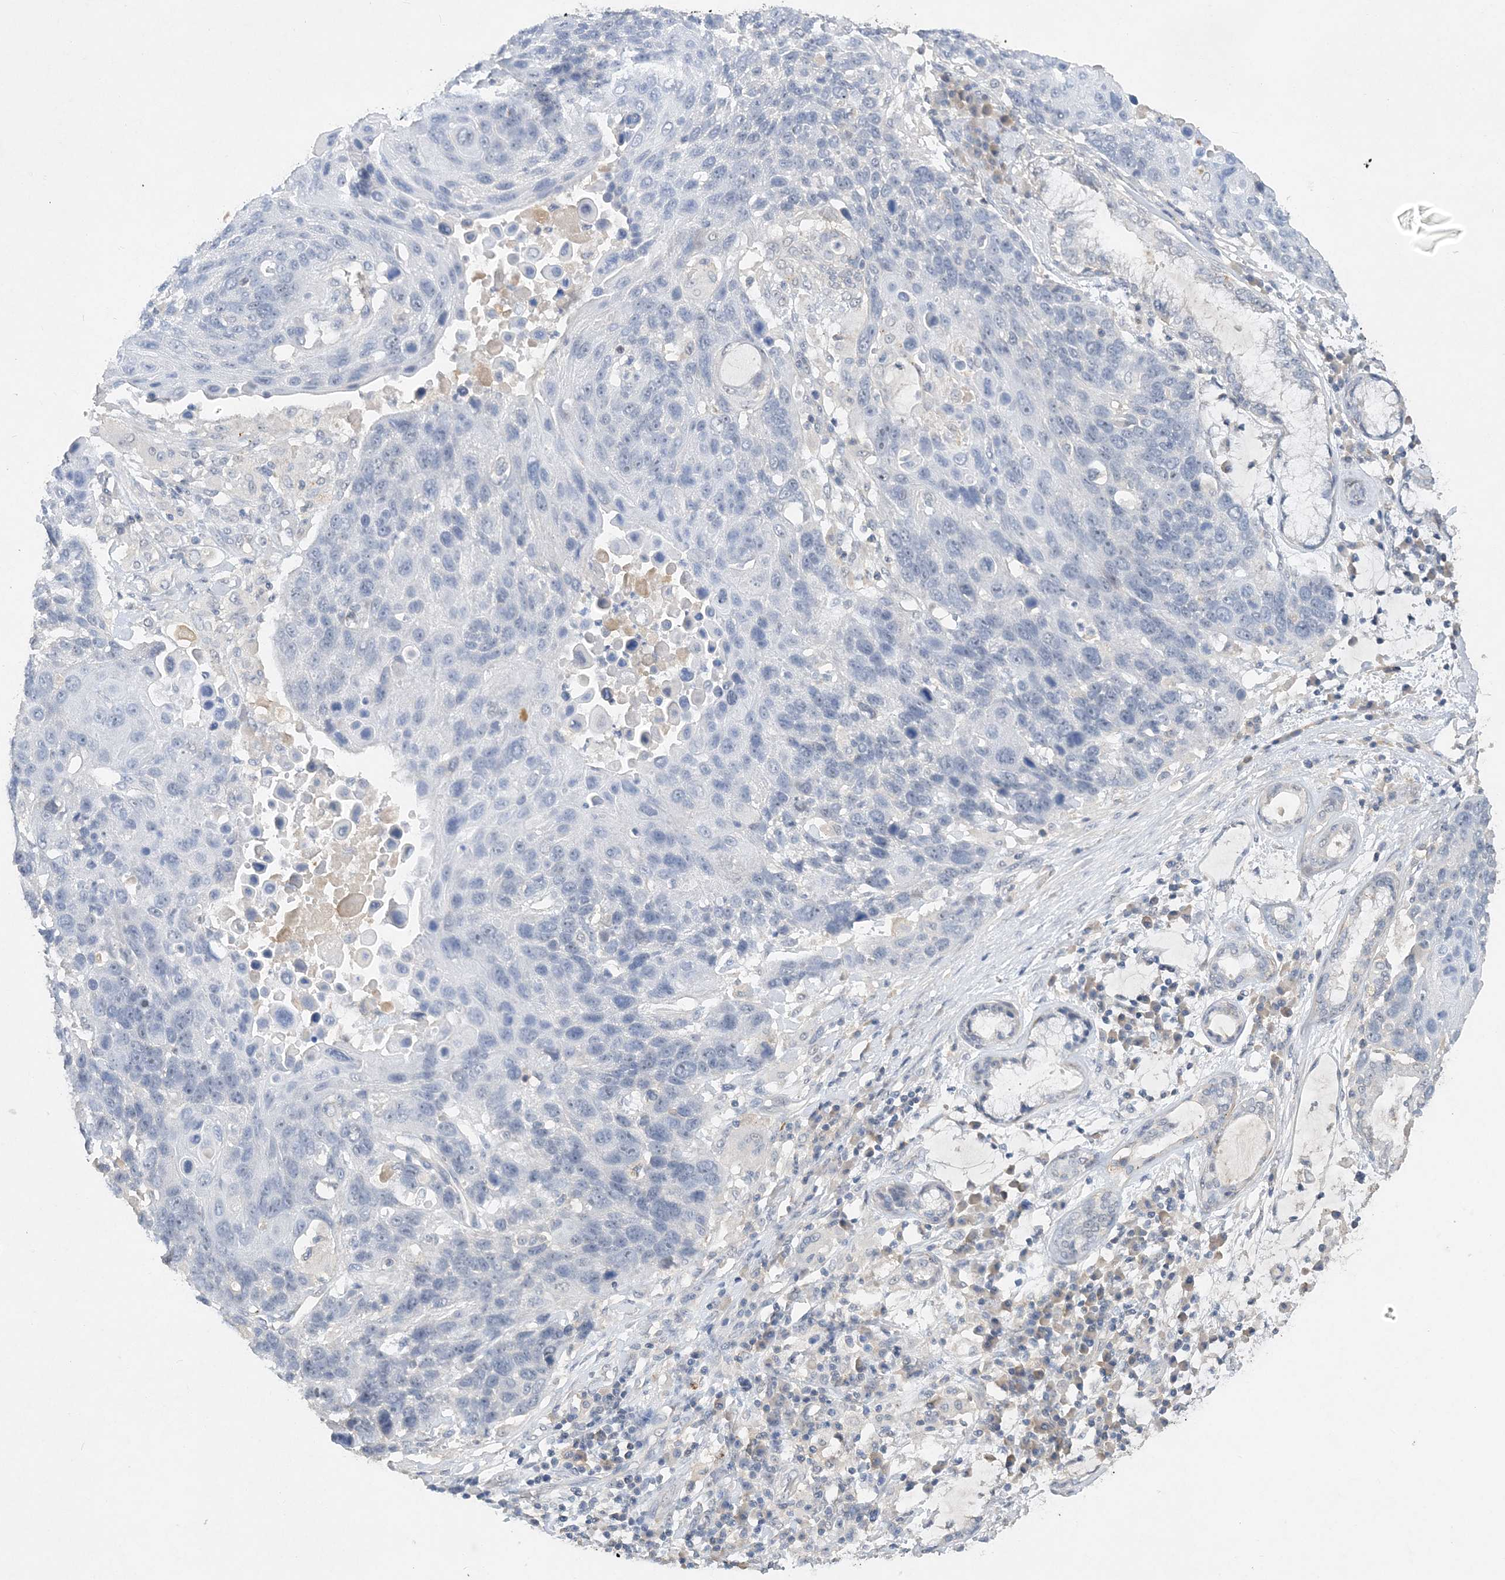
{"staining": {"intensity": "negative", "quantity": "none", "location": "none"}, "tissue": "lung cancer", "cell_type": "Tumor cells", "image_type": "cancer", "snomed": [{"axis": "morphology", "description": "Squamous cell carcinoma, NOS"}, {"axis": "topography", "description": "Lung"}], "caption": "Lung cancer was stained to show a protein in brown. There is no significant expression in tumor cells.", "gene": "C11orf58", "patient": {"sex": "male", "age": 66}}